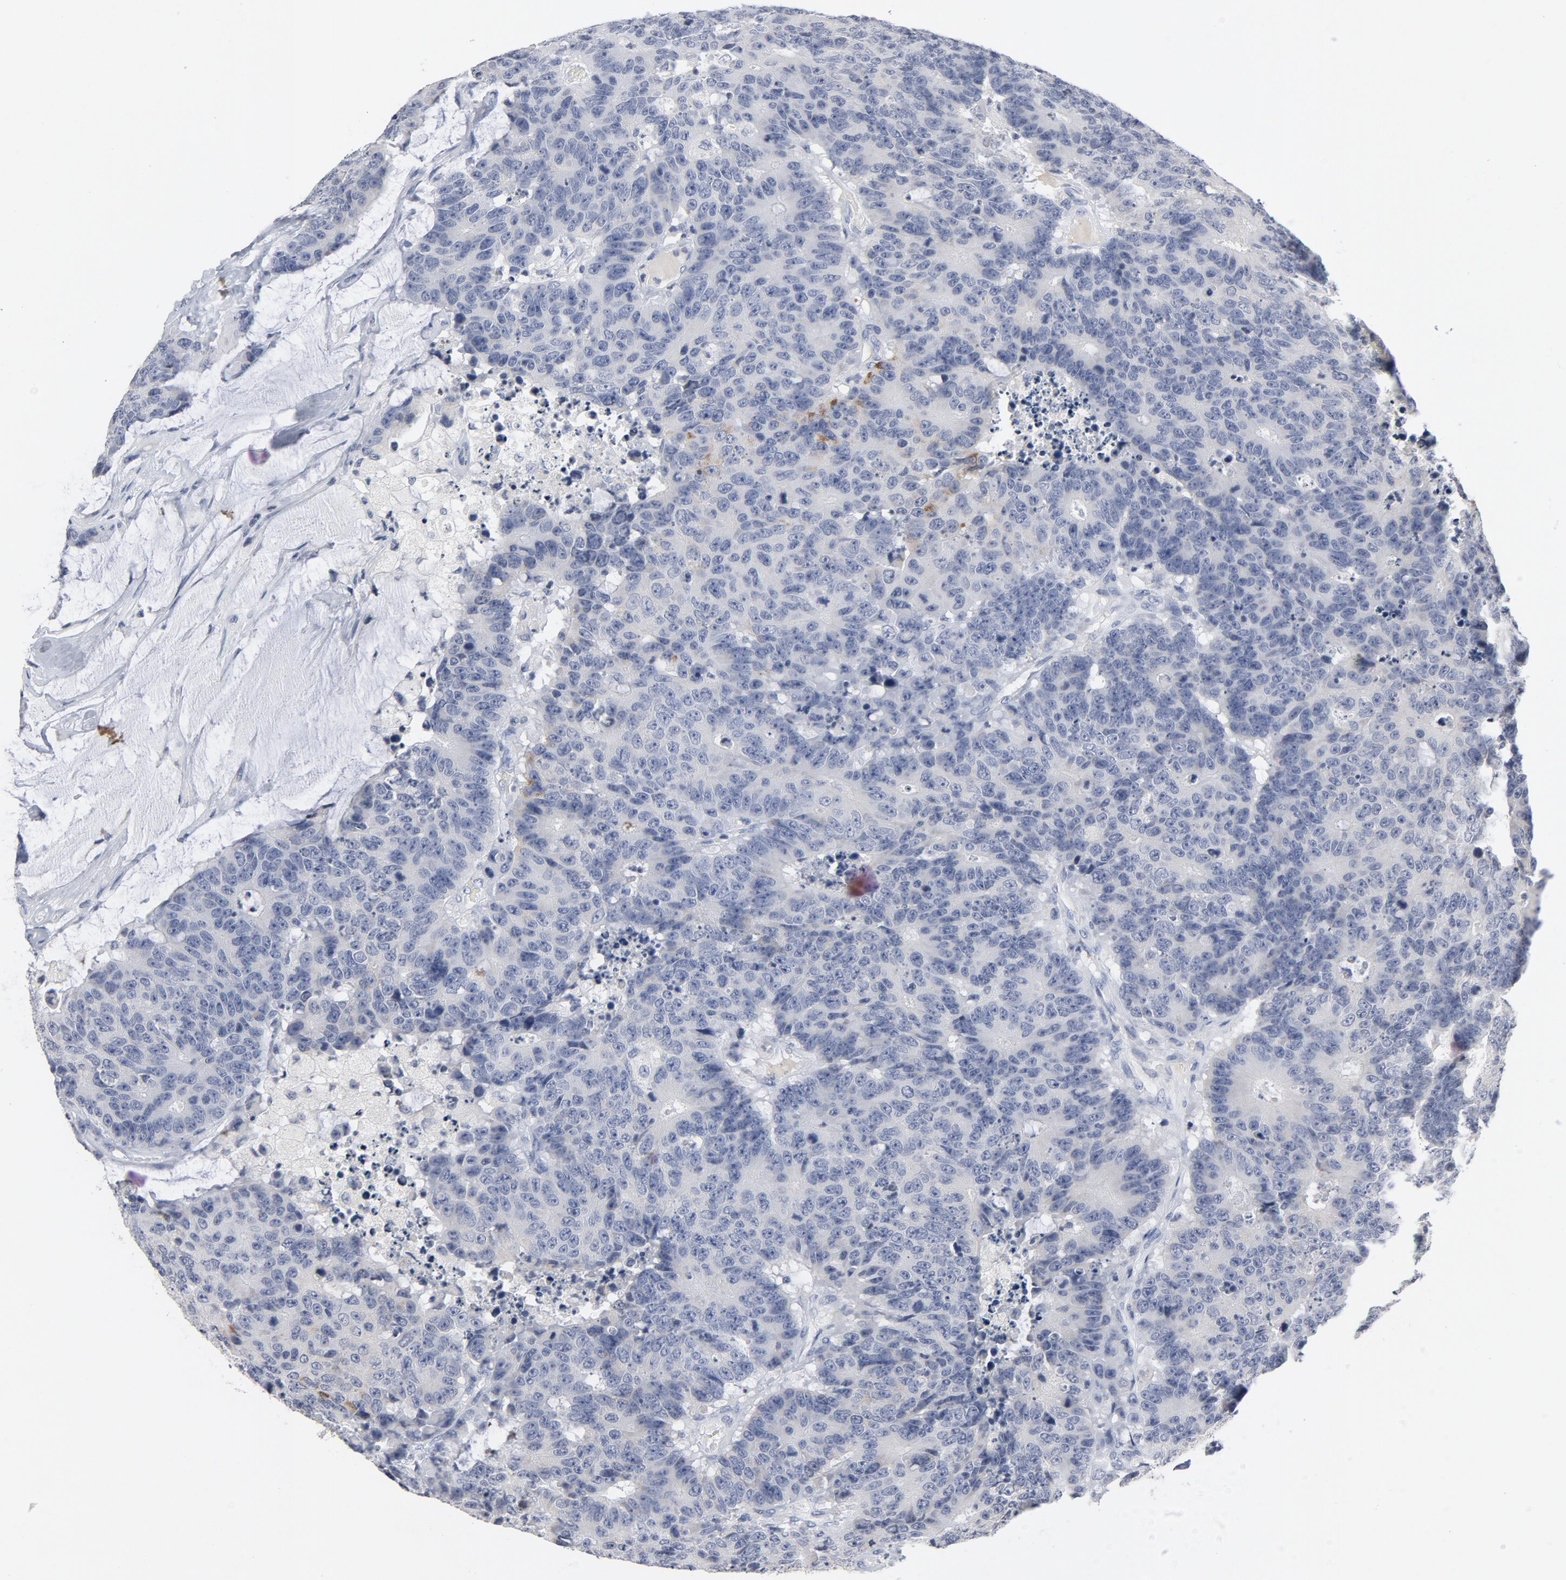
{"staining": {"intensity": "moderate", "quantity": "<25%", "location": "cytoplasmic/membranous"}, "tissue": "colorectal cancer", "cell_type": "Tumor cells", "image_type": "cancer", "snomed": [{"axis": "morphology", "description": "Adenocarcinoma, NOS"}, {"axis": "topography", "description": "Colon"}], "caption": "Colorectal adenocarcinoma tissue displays moderate cytoplasmic/membranous staining in approximately <25% of tumor cells, visualized by immunohistochemistry.", "gene": "TCL1A", "patient": {"sex": "female", "age": 86}}